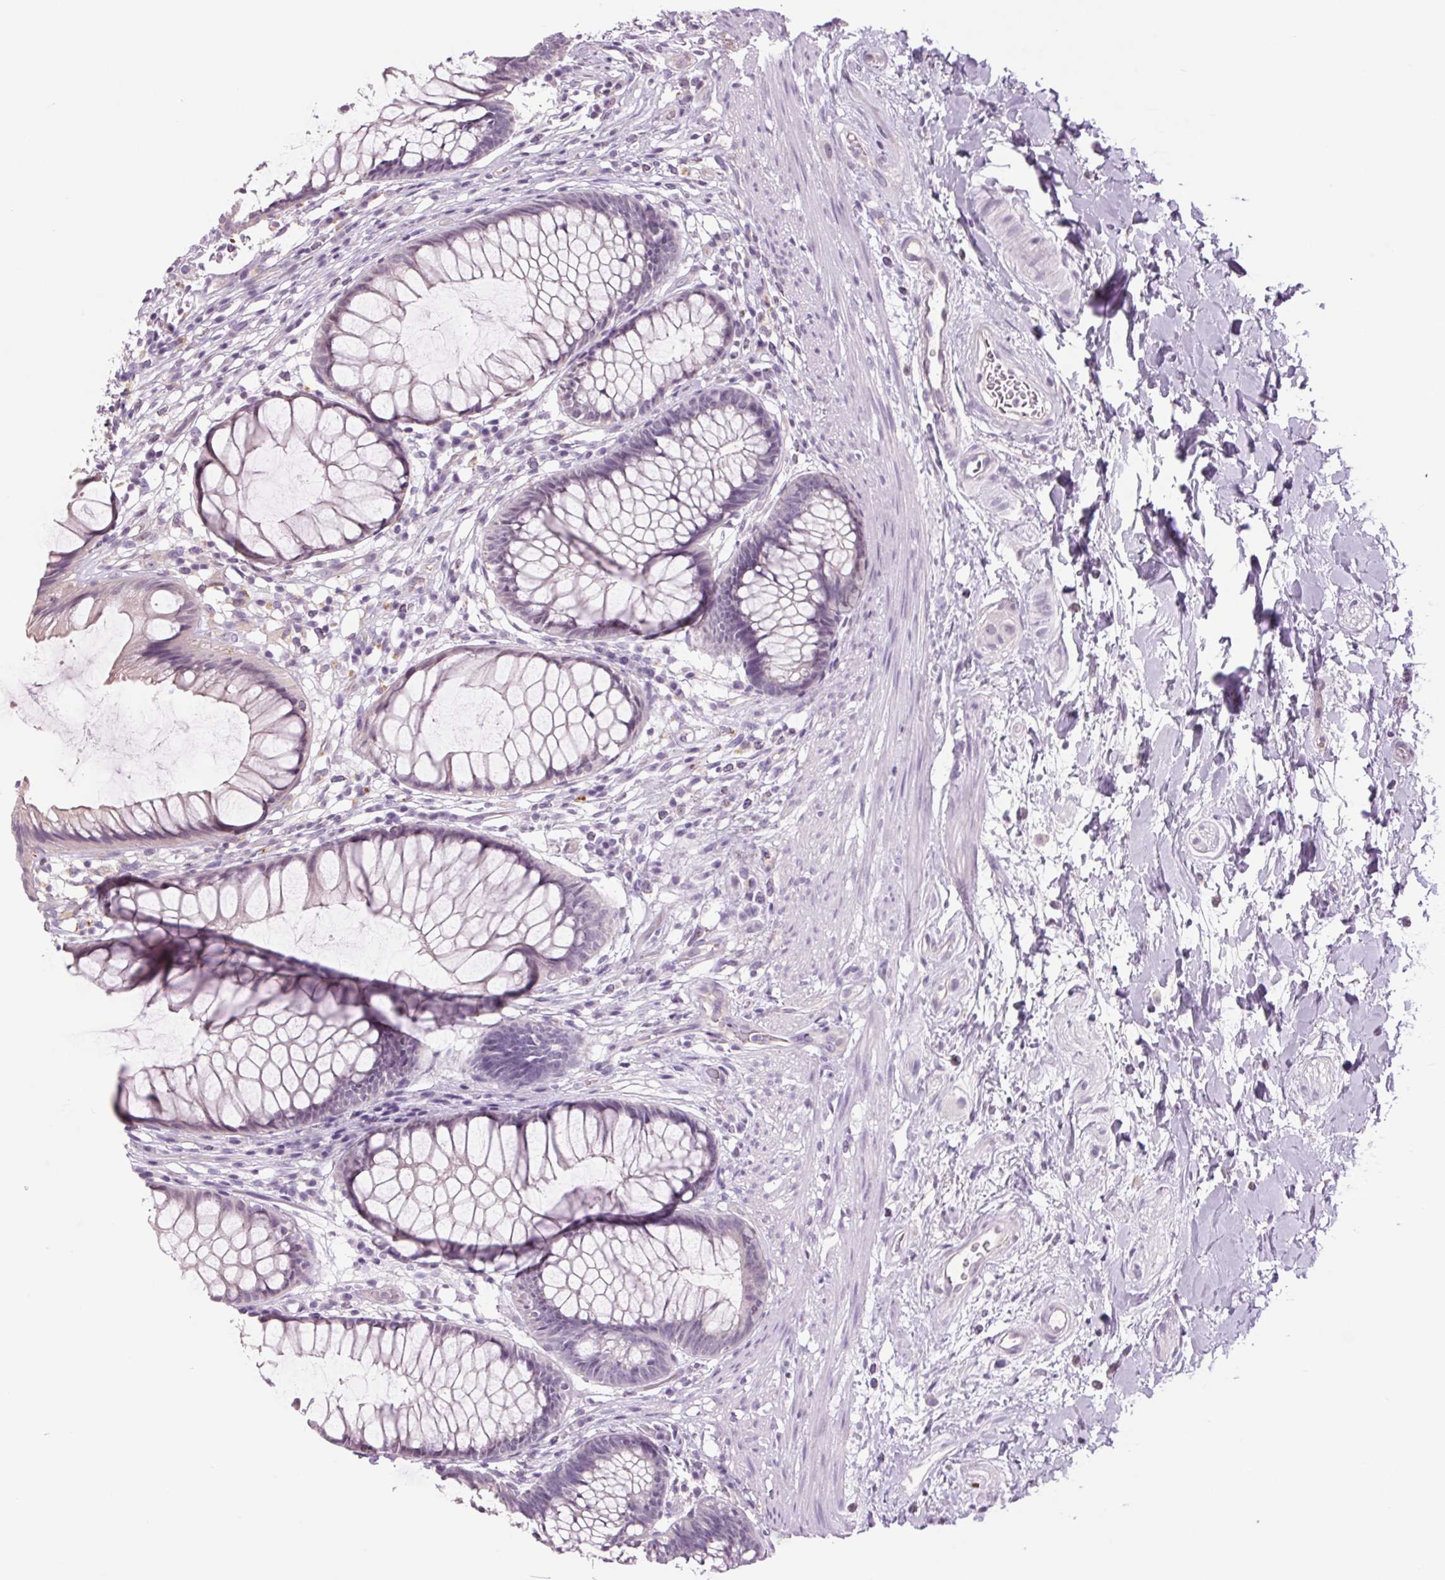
{"staining": {"intensity": "negative", "quantity": "none", "location": "none"}, "tissue": "rectum", "cell_type": "Glandular cells", "image_type": "normal", "snomed": [{"axis": "morphology", "description": "Normal tissue, NOS"}, {"axis": "topography", "description": "Smooth muscle"}, {"axis": "topography", "description": "Rectum"}], "caption": "The immunohistochemistry photomicrograph has no significant positivity in glandular cells of rectum. The staining was performed using DAB (3,3'-diaminobenzidine) to visualize the protein expression in brown, while the nuclei were stained in blue with hematoxylin (Magnification: 20x).", "gene": "MPO", "patient": {"sex": "male", "age": 53}}